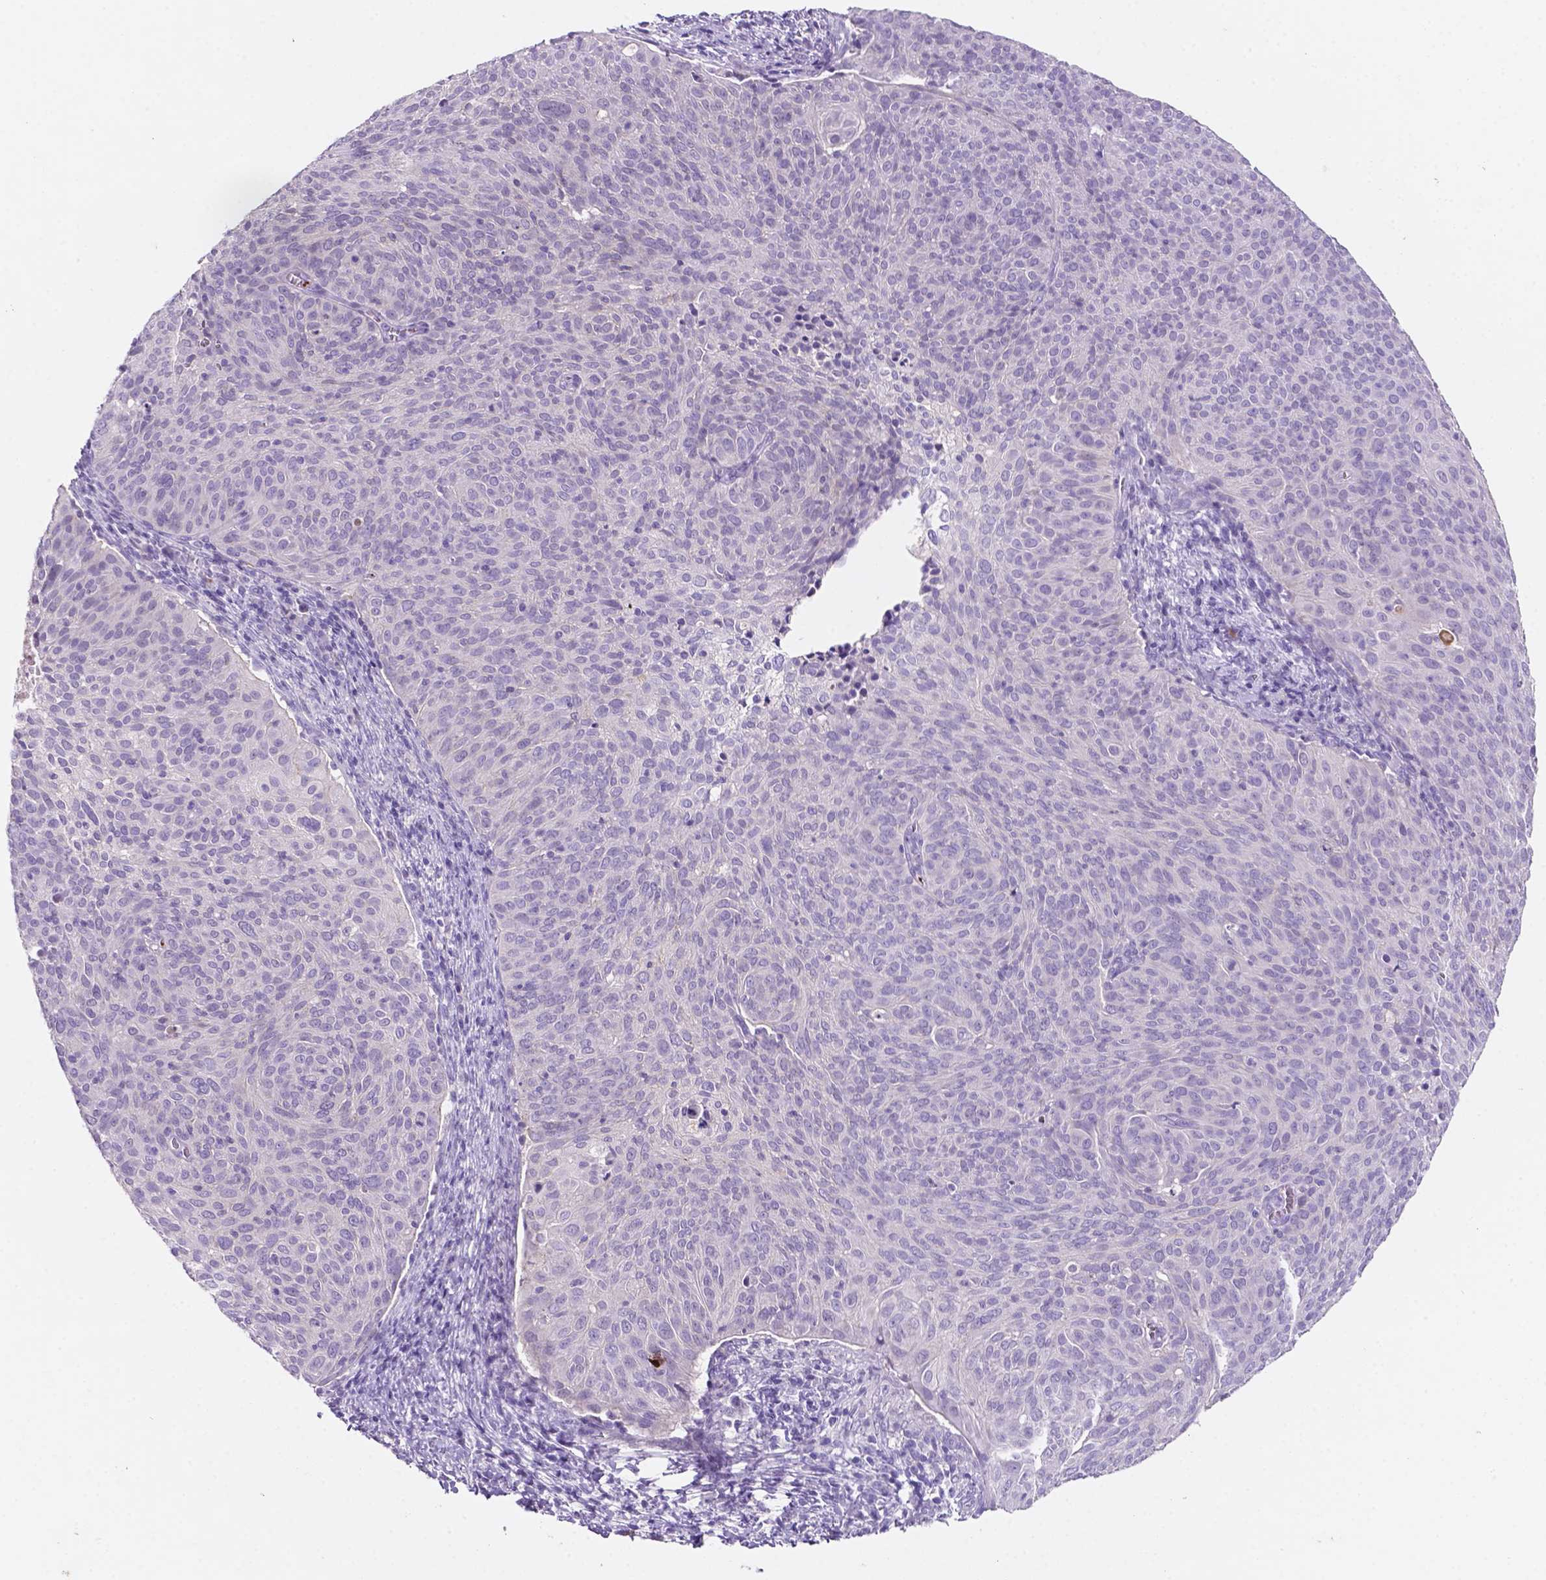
{"staining": {"intensity": "negative", "quantity": "none", "location": "none"}, "tissue": "cervical cancer", "cell_type": "Tumor cells", "image_type": "cancer", "snomed": [{"axis": "morphology", "description": "Squamous cell carcinoma, NOS"}, {"axis": "topography", "description": "Cervix"}], "caption": "An image of cervical cancer (squamous cell carcinoma) stained for a protein shows no brown staining in tumor cells. (Stains: DAB (3,3'-diaminobenzidine) IHC with hematoxylin counter stain, Microscopy: brightfield microscopy at high magnification).", "gene": "EBLN2", "patient": {"sex": "female", "age": 39}}